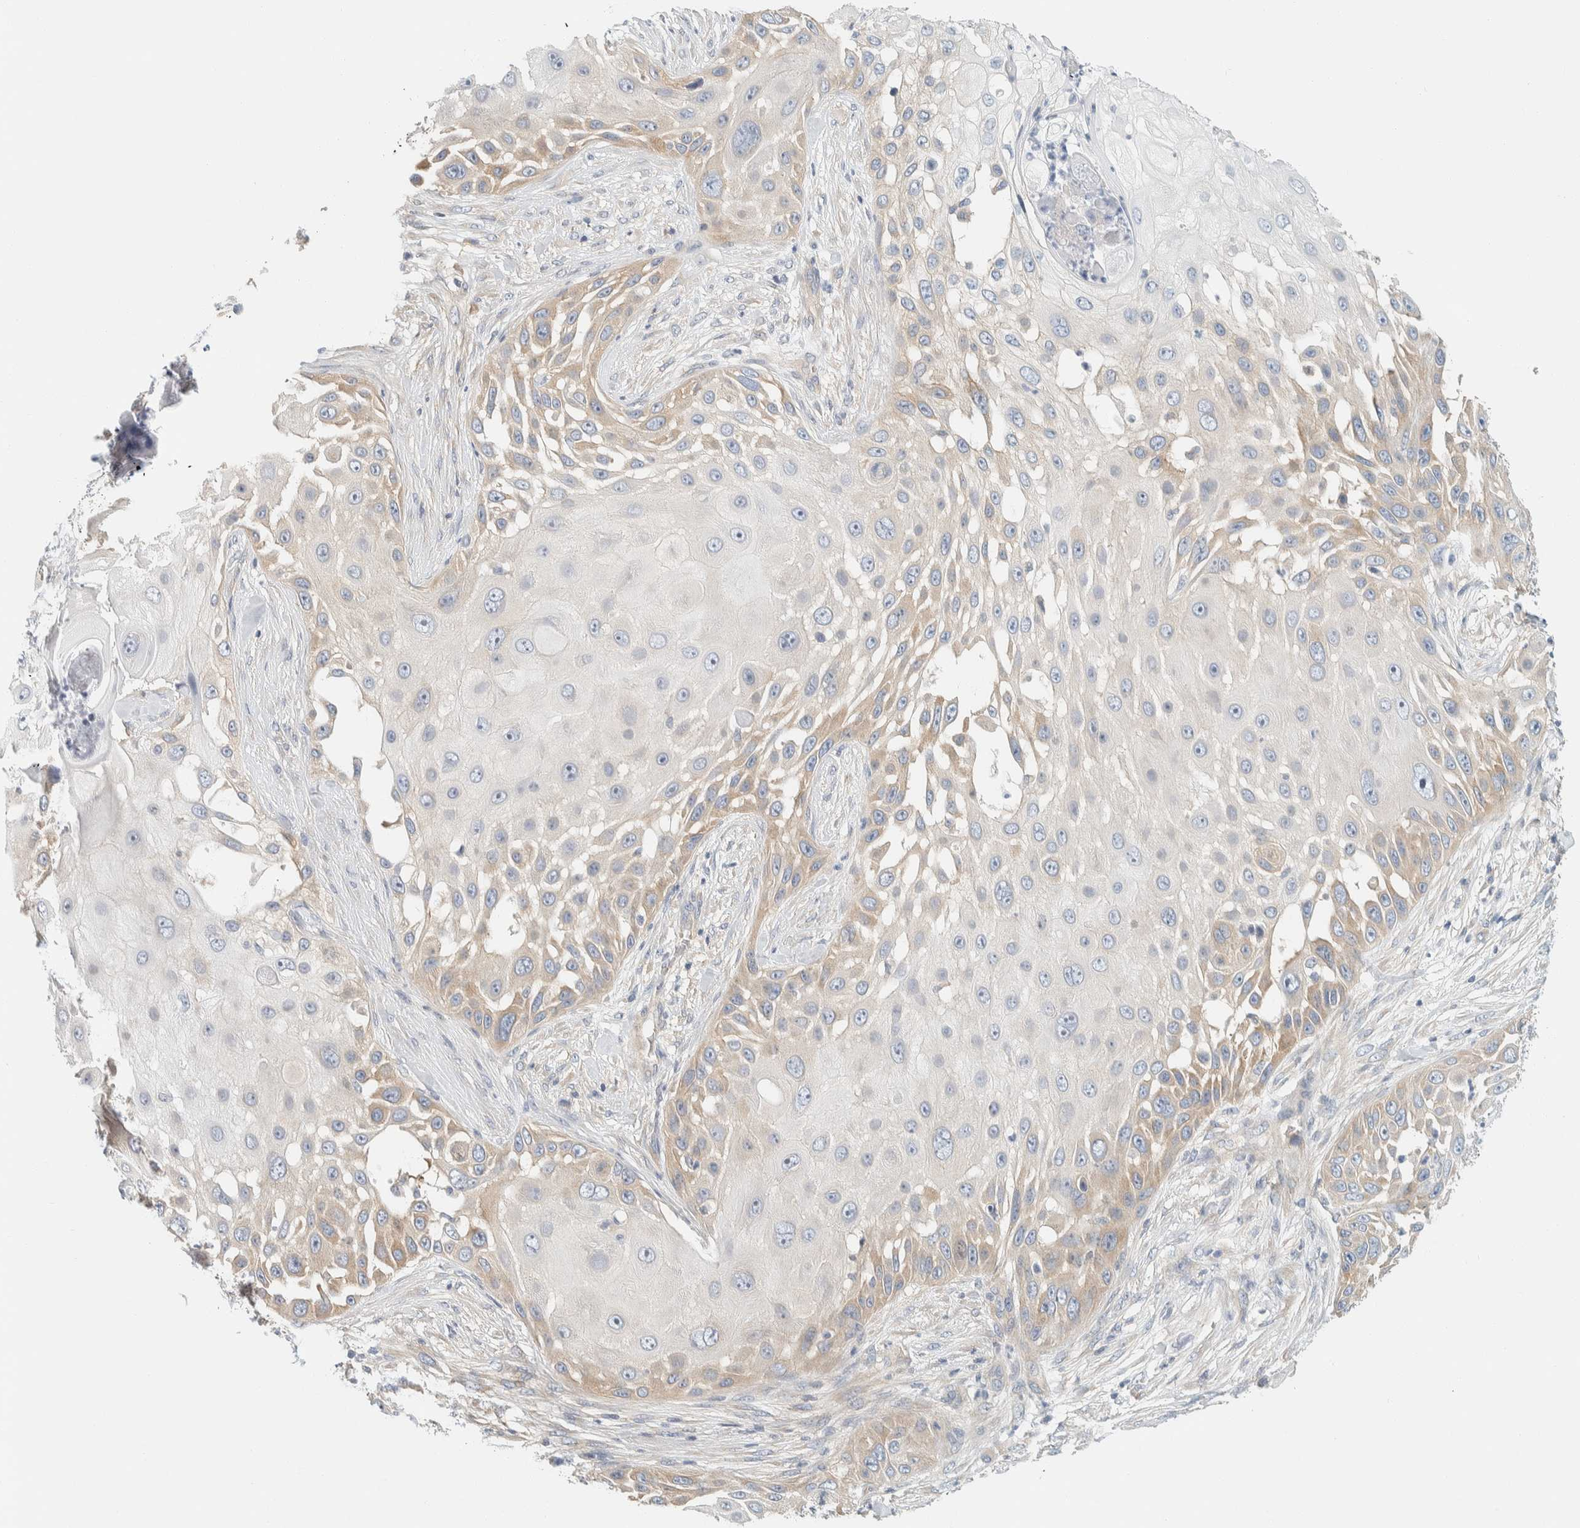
{"staining": {"intensity": "weak", "quantity": "25%-75%", "location": "cytoplasmic/membranous"}, "tissue": "skin cancer", "cell_type": "Tumor cells", "image_type": "cancer", "snomed": [{"axis": "morphology", "description": "Squamous cell carcinoma, NOS"}, {"axis": "topography", "description": "Skin"}], "caption": "The photomicrograph displays staining of skin cancer (squamous cell carcinoma), revealing weak cytoplasmic/membranous protein staining (brown color) within tumor cells.", "gene": "PTGES3L-AARSD1", "patient": {"sex": "female", "age": 44}}